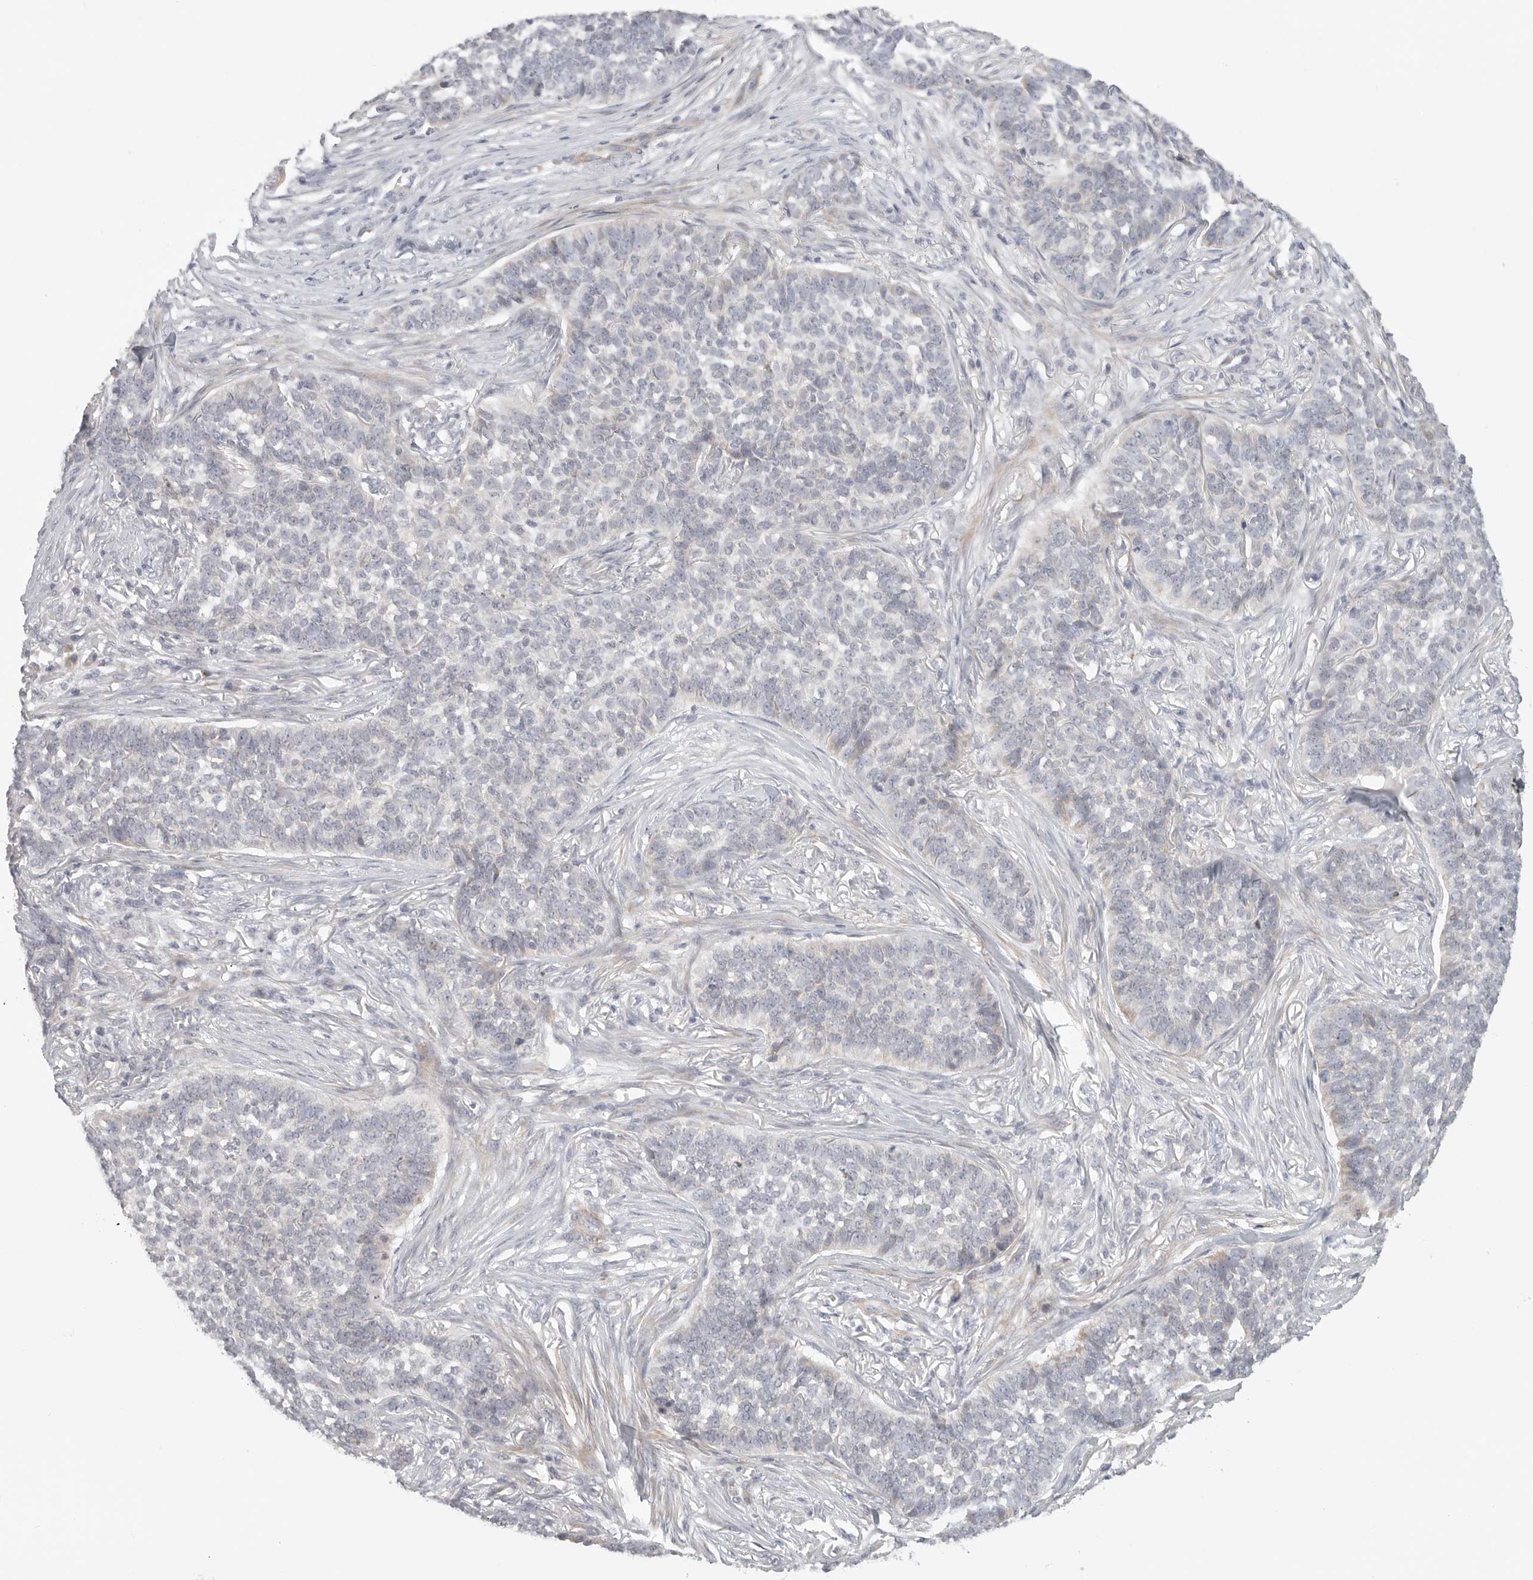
{"staining": {"intensity": "negative", "quantity": "none", "location": "none"}, "tissue": "skin cancer", "cell_type": "Tumor cells", "image_type": "cancer", "snomed": [{"axis": "morphology", "description": "Basal cell carcinoma"}, {"axis": "topography", "description": "Skin"}], "caption": "A high-resolution micrograph shows IHC staining of basal cell carcinoma (skin), which shows no significant expression in tumor cells. (DAB (3,3'-diaminobenzidine) IHC with hematoxylin counter stain).", "gene": "STAB2", "patient": {"sex": "male", "age": 85}}